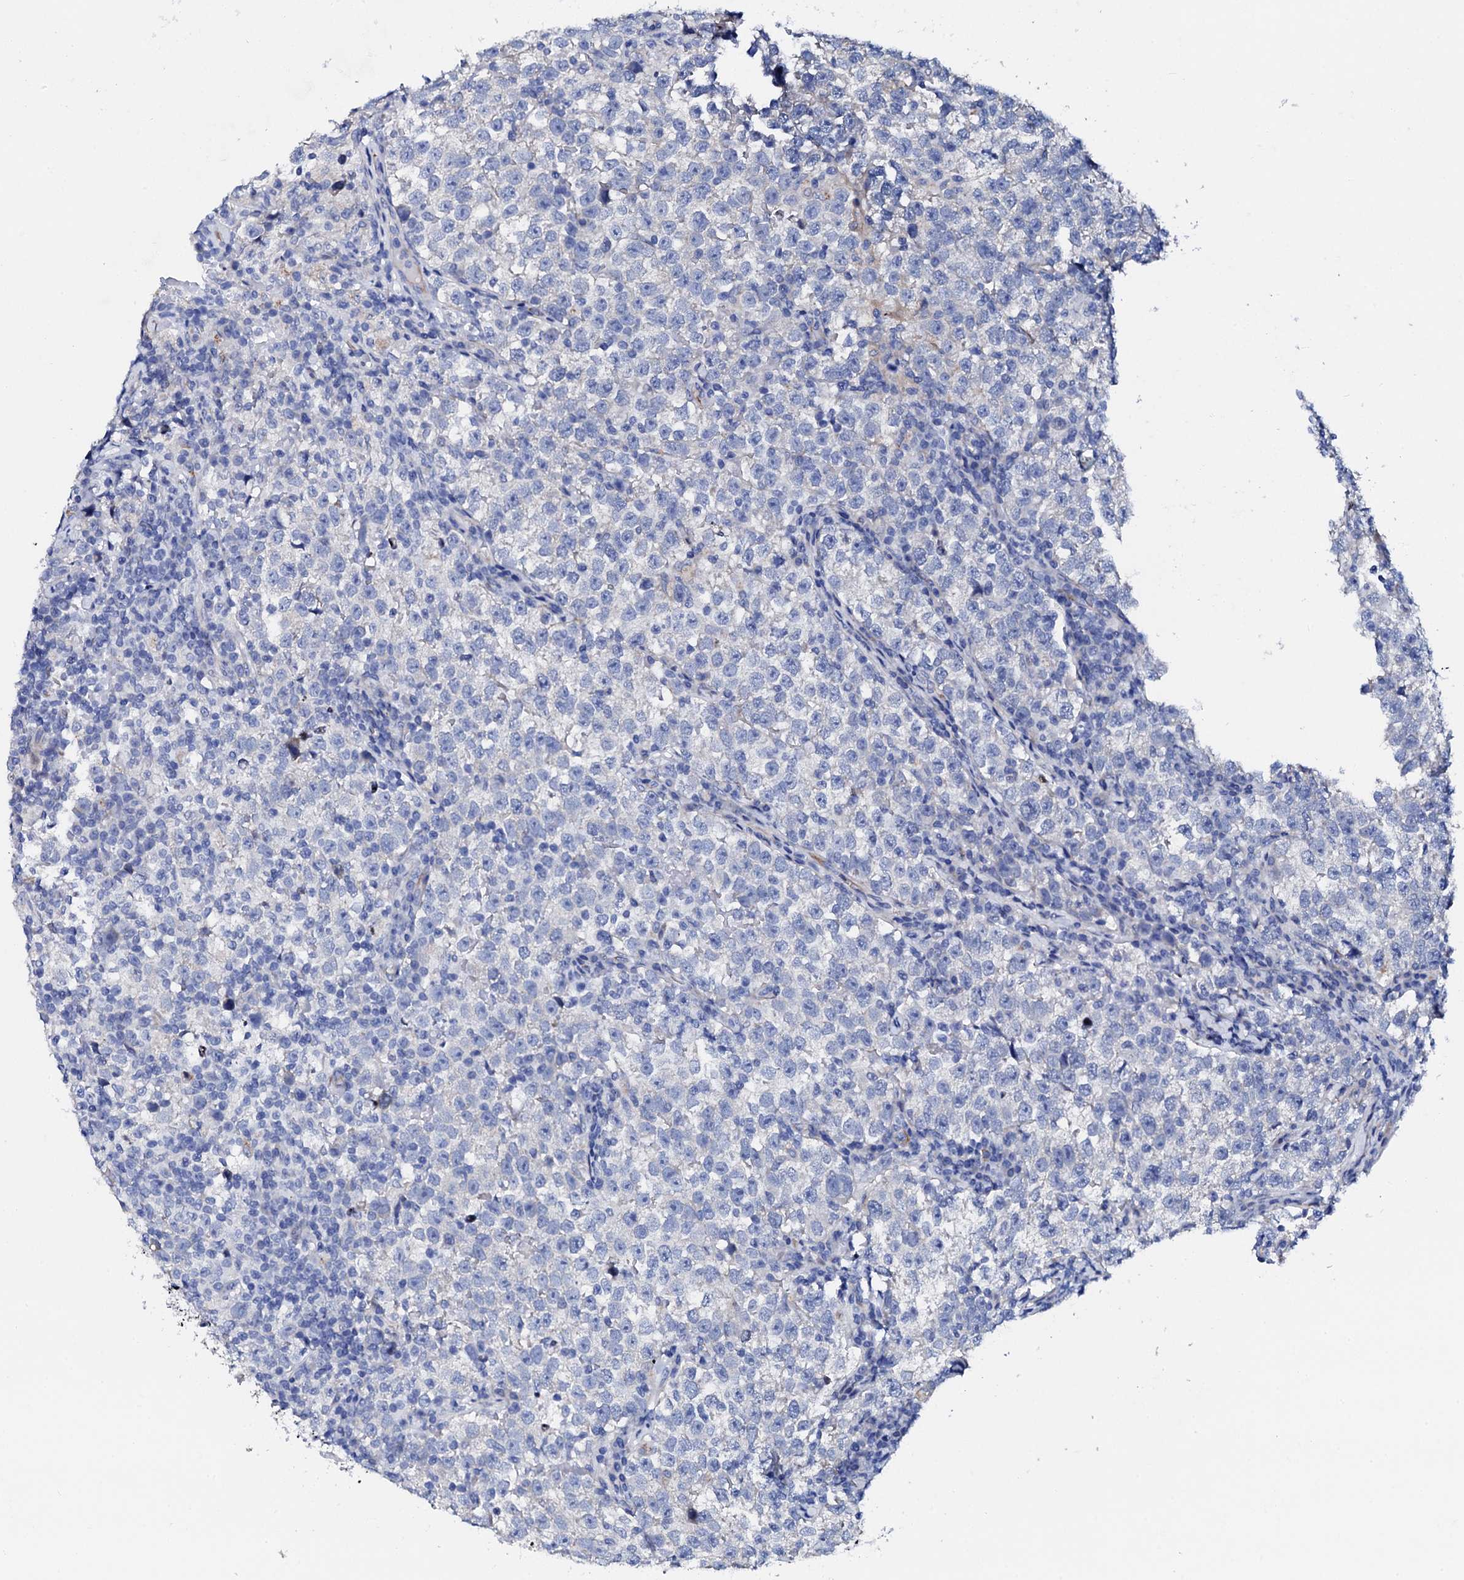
{"staining": {"intensity": "negative", "quantity": "none", "location": "none"}, "tissue": "testis cancer", "cell_type": "Tumor cells", "image_type": "cancer", "snomed": [{"axis": "morphology", "description": "Normal tissue, NOS"}, {"axis": "morphology", "description": "Seminoma, NOS"}, {"axis": "topography", "description": "Testis"}], "caption": "DAB (3,3'-diaminobenzidine) immunohistochemical staining of human testis cancer (seminoma) shows no significant positivity in tumor cells. (Immunohistochemistry, brightfield microscopy, high magnification).", "gene": "TRDN", "patient": {"sex": "male", "age": 43}}